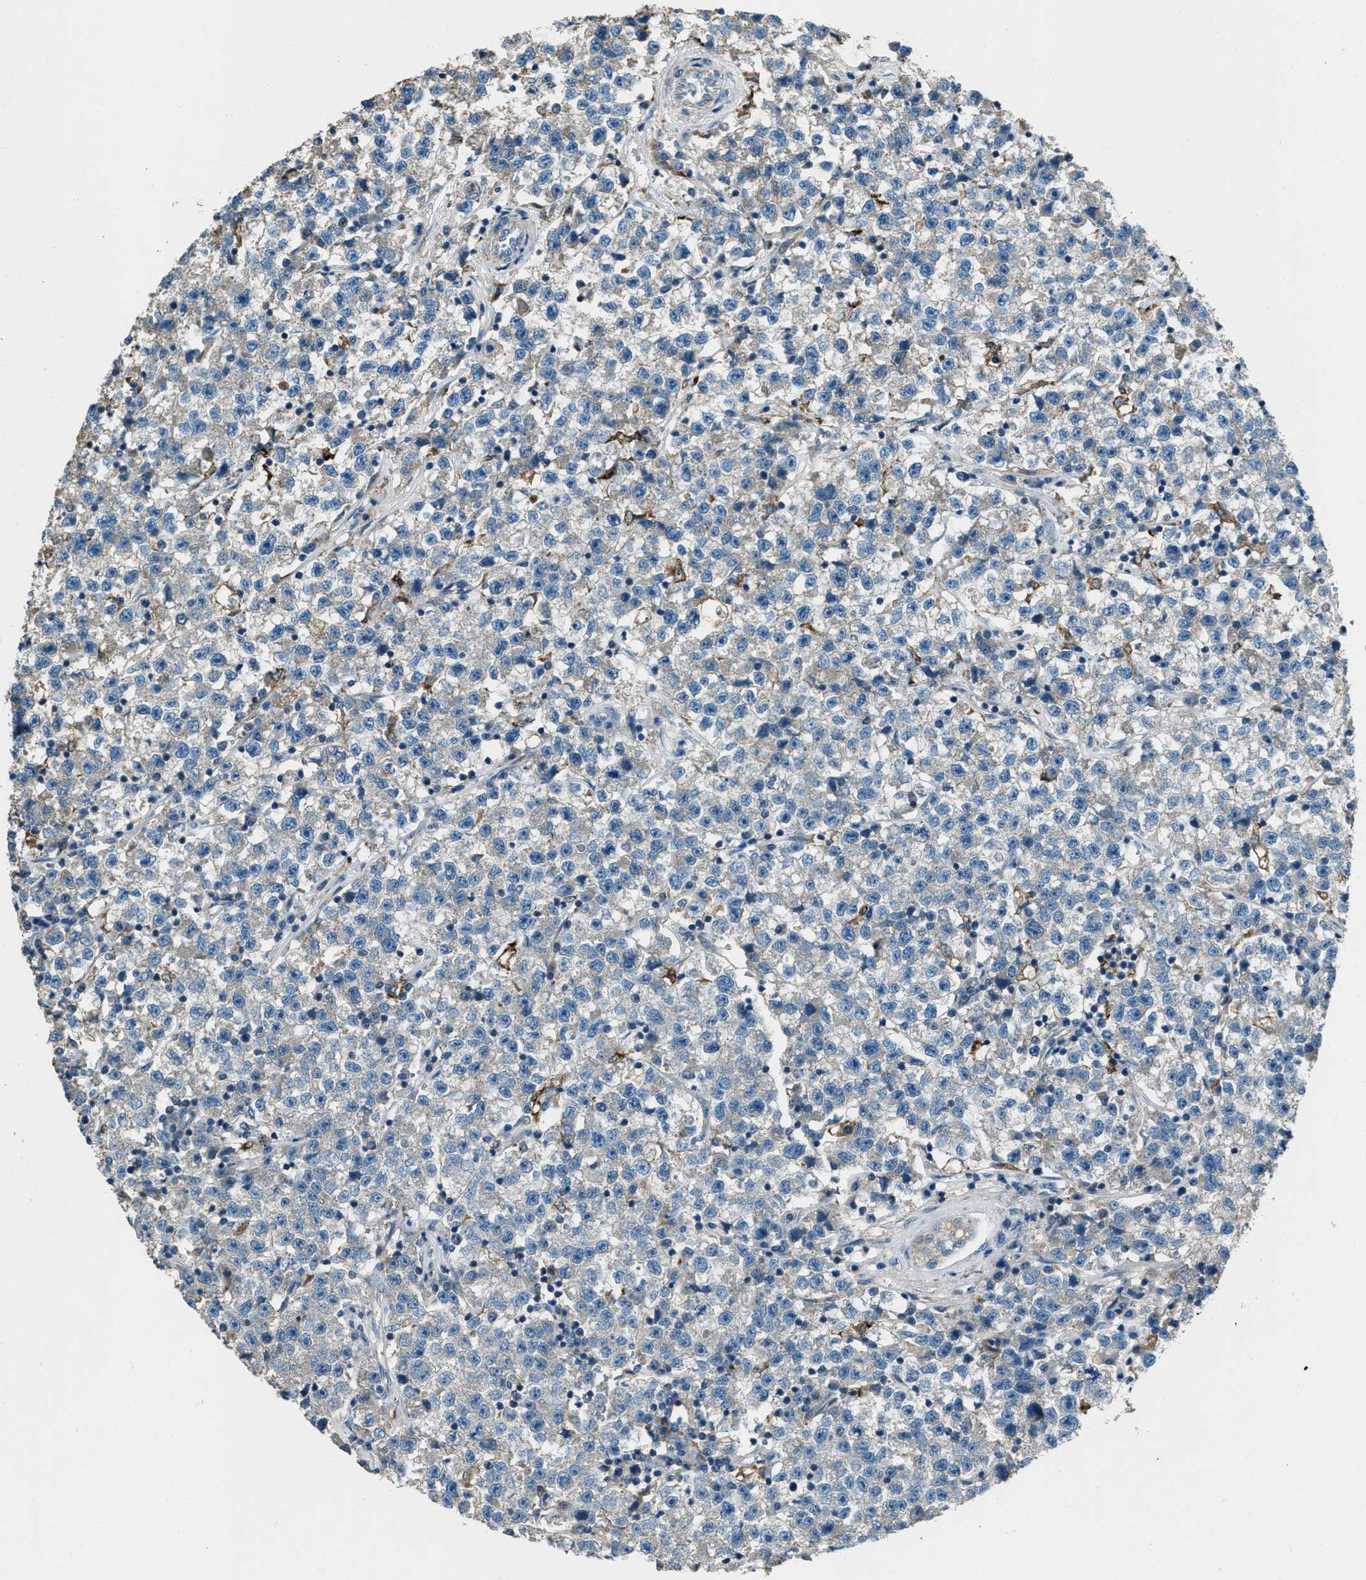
{"staining": {"intensity": "negative", "quantity": "none", "location": "none"}, "tissue": "testis cancer", "cell_type": "Tumor cells", "image_type": "cancer", "snomed": [{"axis": "morphology", "description": "Seminoma, NOS"}, {"axis": "topography", "description": "Testis"}], "caption": "Immunohistochemistry (IHC) histopathology image of human testis cancer stained for a protein (brown), which displays no positivity in tumor cells.", "gene": "SVIL", "patient": {"sex": "male", "age": 22}}